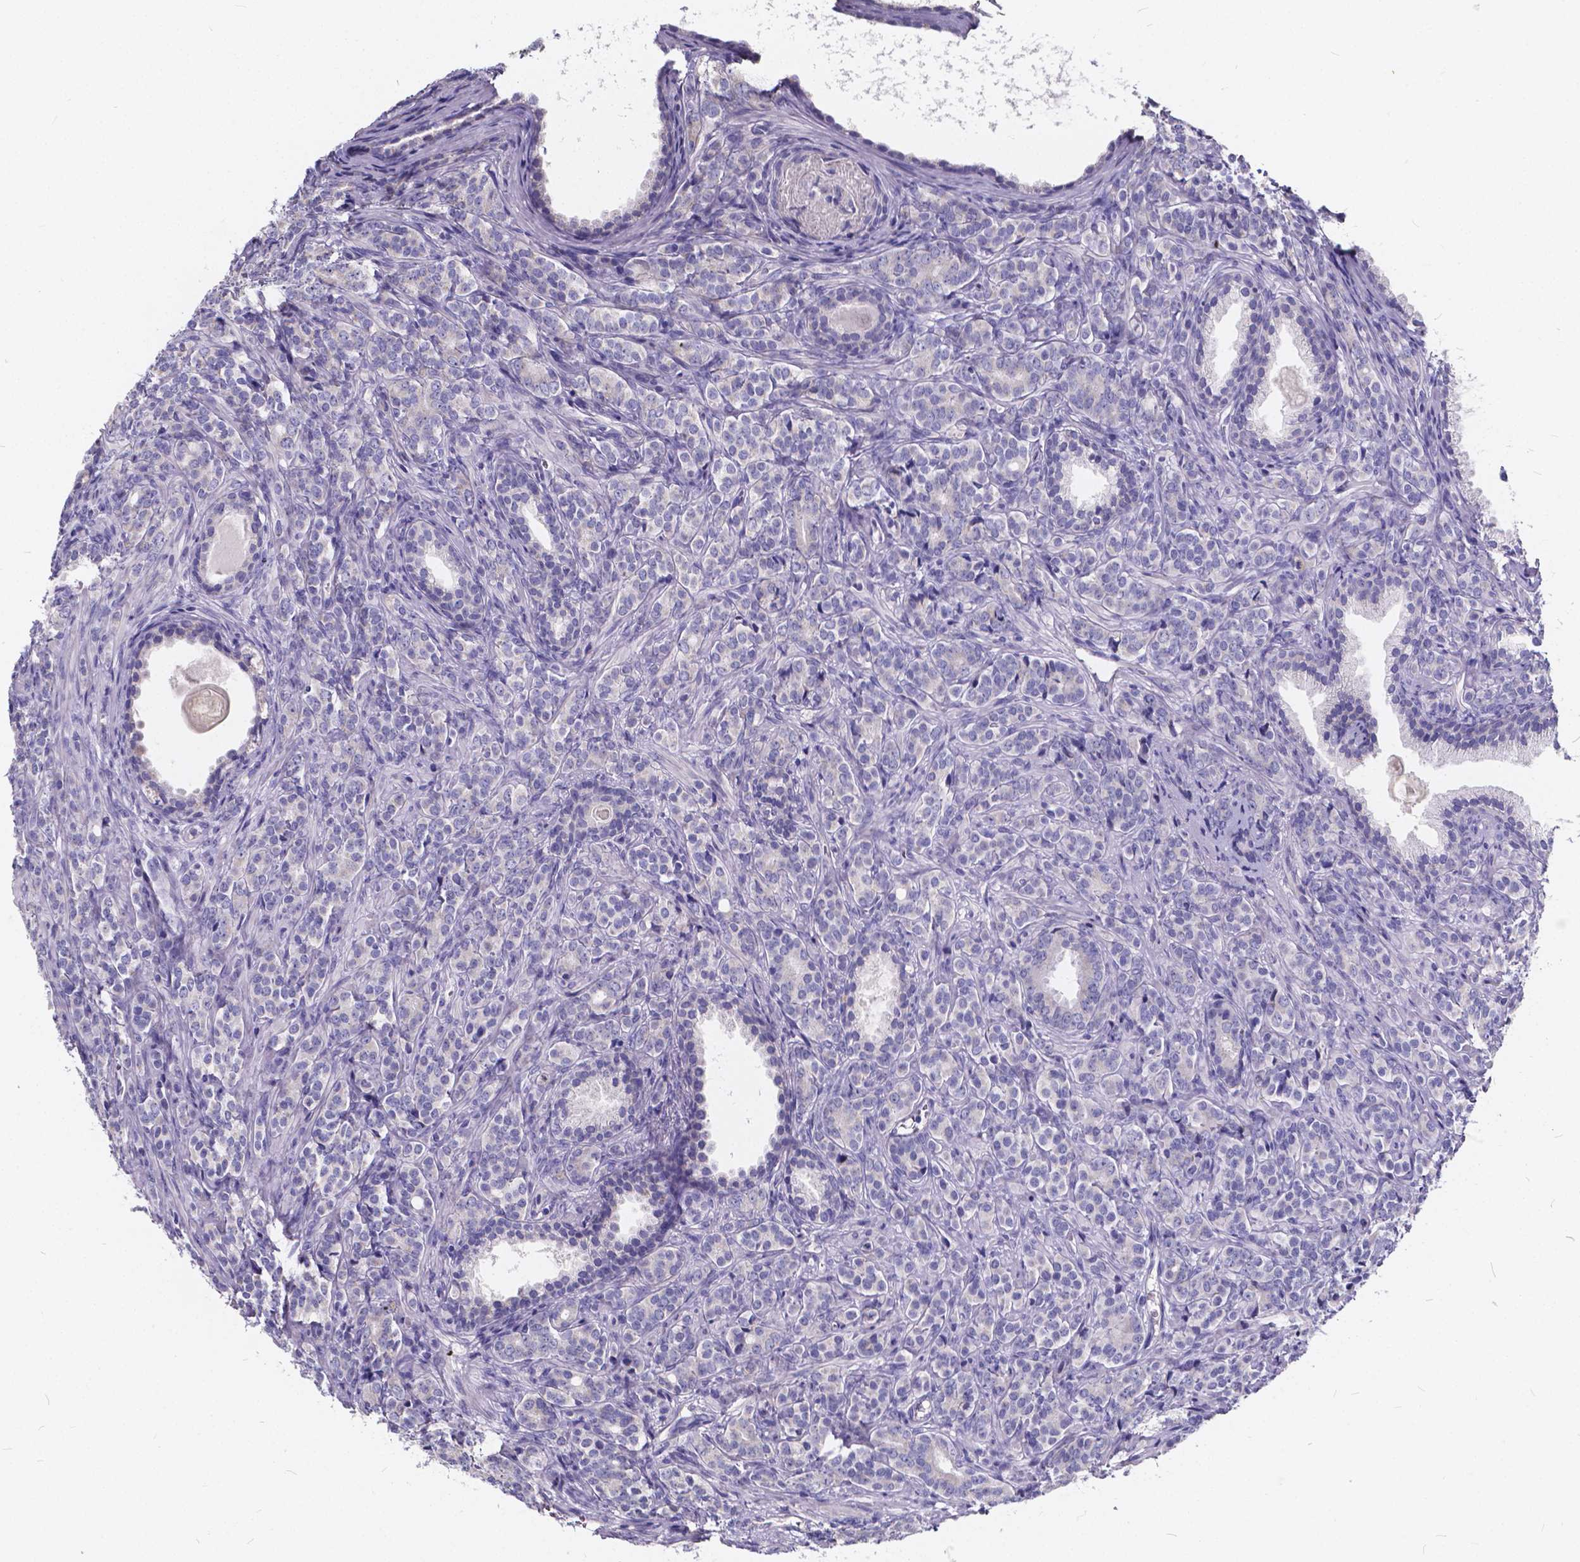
{"staining": {"intensity": "negative", "quantity": "none", "location": "none"}, "tissue": "prostate cancer", "cell_type": "Tumor cells", "image_type": "cancer", "snomed": [{"axis": "morphology", "description": "Adenocarcinoma, High grade"}, {"axis": "topography", "description": "Prostate"}], "caption": "Micrograph shows no protein expression in tumor cells of prostate cancer (adenocarcinoma (high-grade)) tissue.", "gene": "SPEF2", "patient": {"sex": "male", "age": 84}}